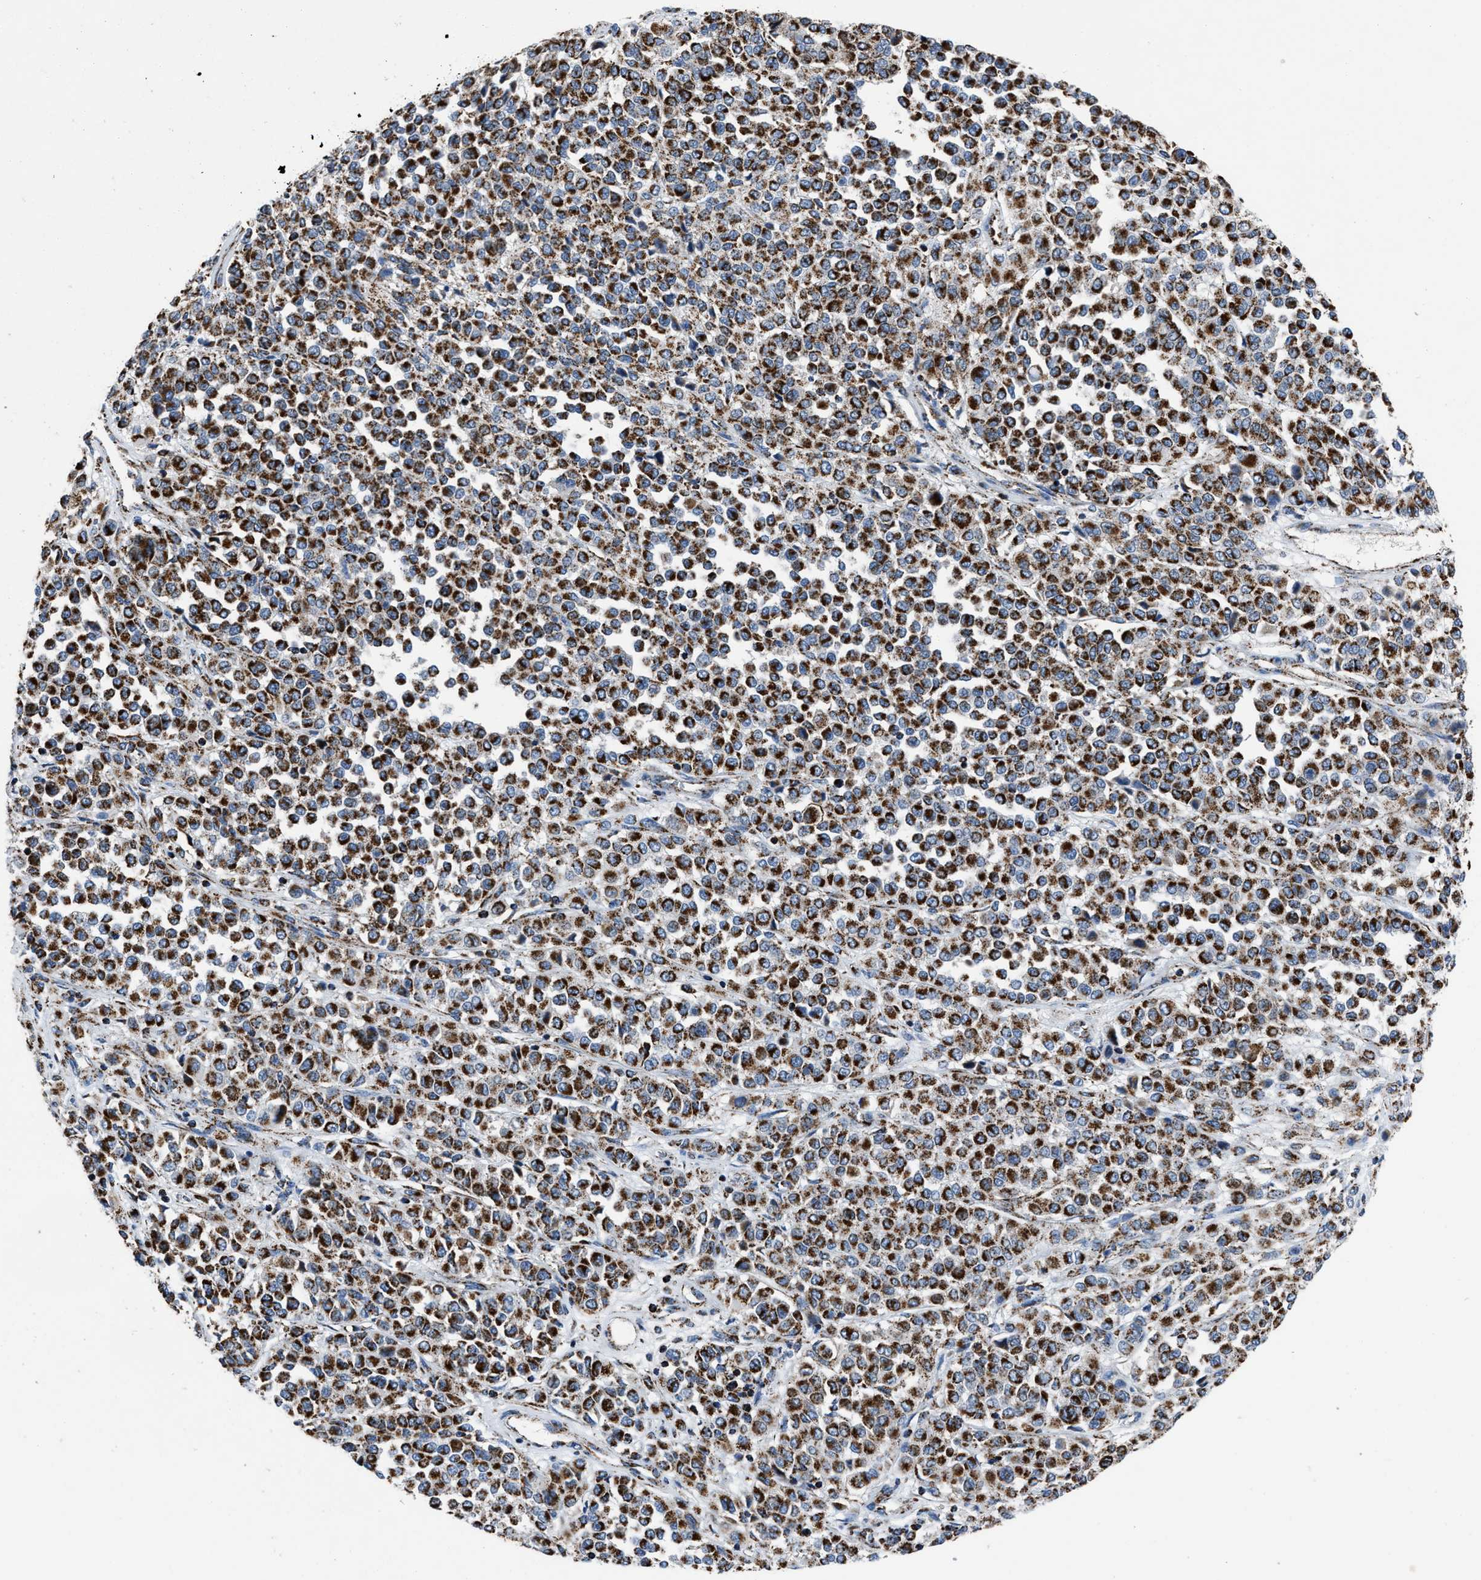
{"staining": {"intensity": "strong", "quantity": ">75%", "location": "cytoplasmic/membranous"}, "tissue": "melanoma", "cell_type": "Tumor cells", "image_type": "cancer", "snomed": [{"axis": "morphology", "description": "Malignant melanoma, Metastatic site"}, {"axis": "topography", "description": "Pancreas"}], "caption": "A histopathology image of melanoma stained for a protein demonstrates strong cytoplasmic/membranous brown staining in tumor cells.", "gene": "NSD3", "patient": {"sex": "female", "age": 30}}